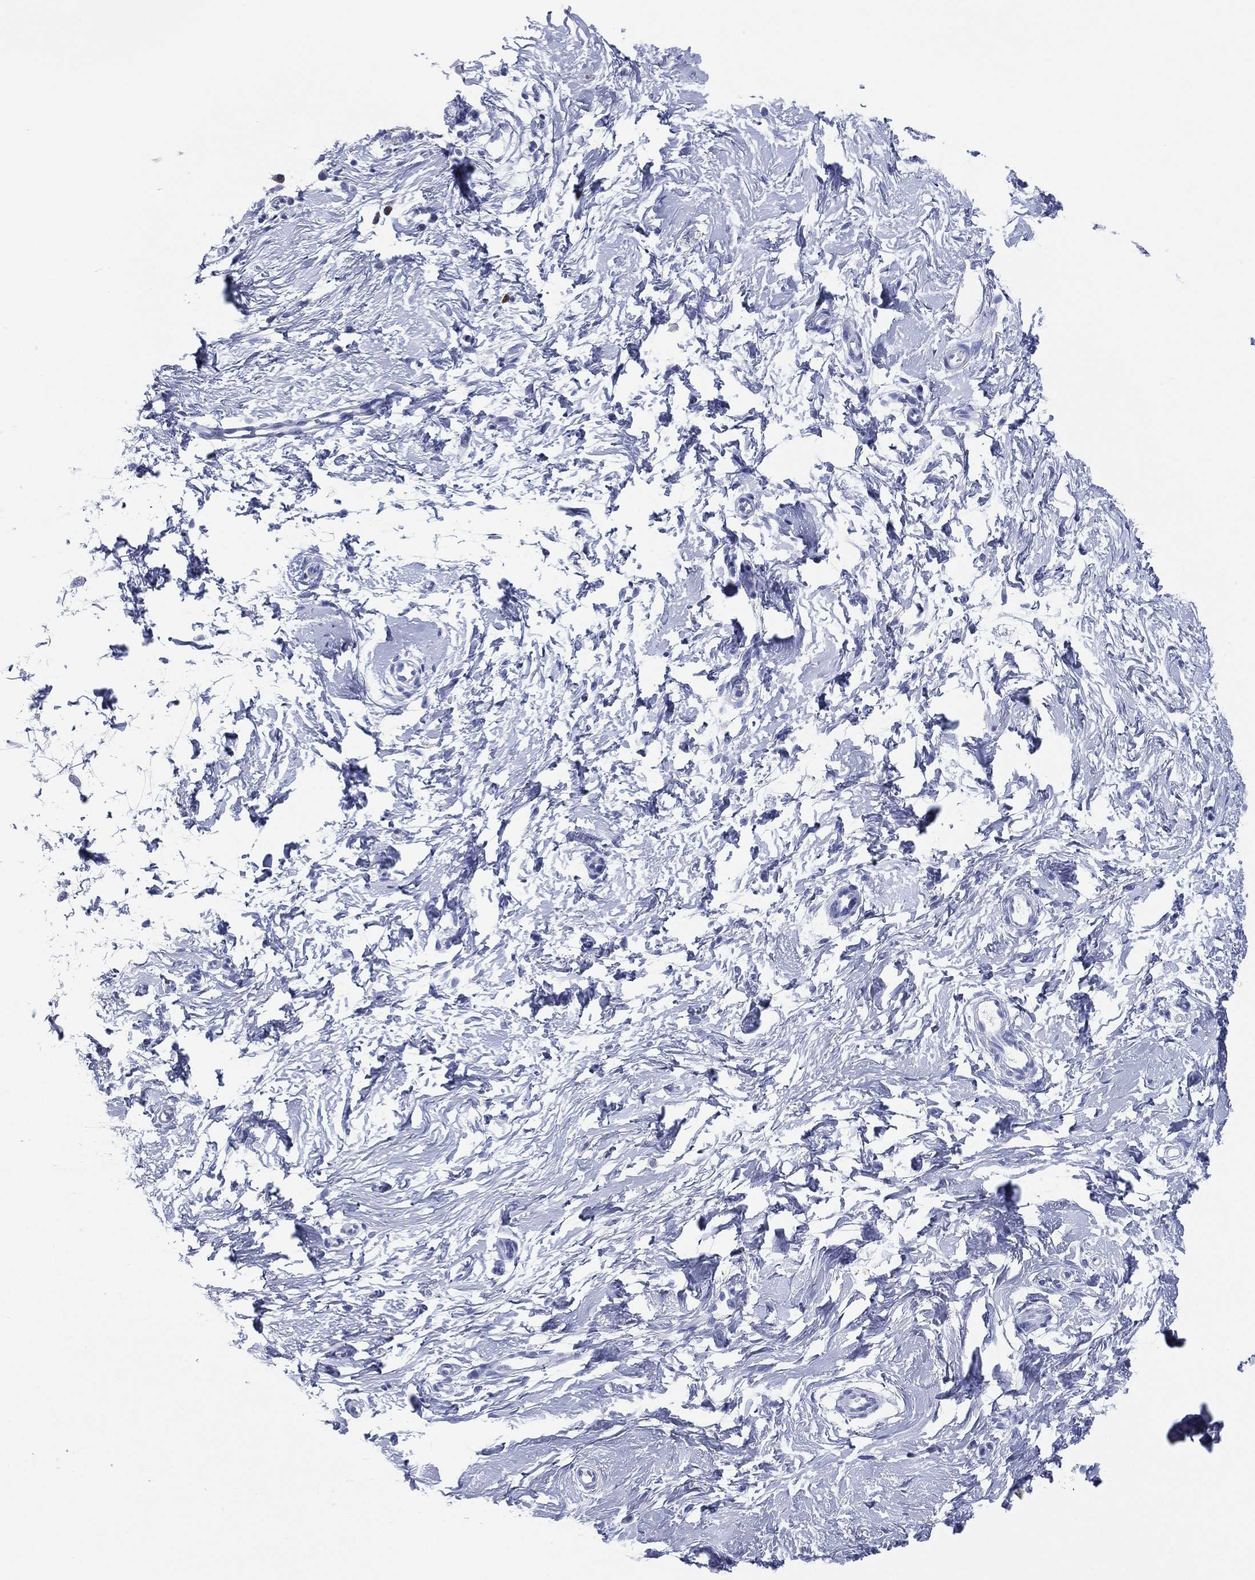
{"staining": {"intensity": "negative", "quantity": "none", "location": "none"}, "tissue": "breast", "cell_type": "Adipocytes", "image_type": "normal", "snomed": [{"axis": "morphology", "description": "Normal tissue, NOS"}, {"axis": "topography", "description": "Breast"}], "caption": "Unremarkable breast was stained to show a protein in brown. There is no significant expression in adipocytes.", "gene": "CD79A", "patient": {"sex": "female", "age": 37}}